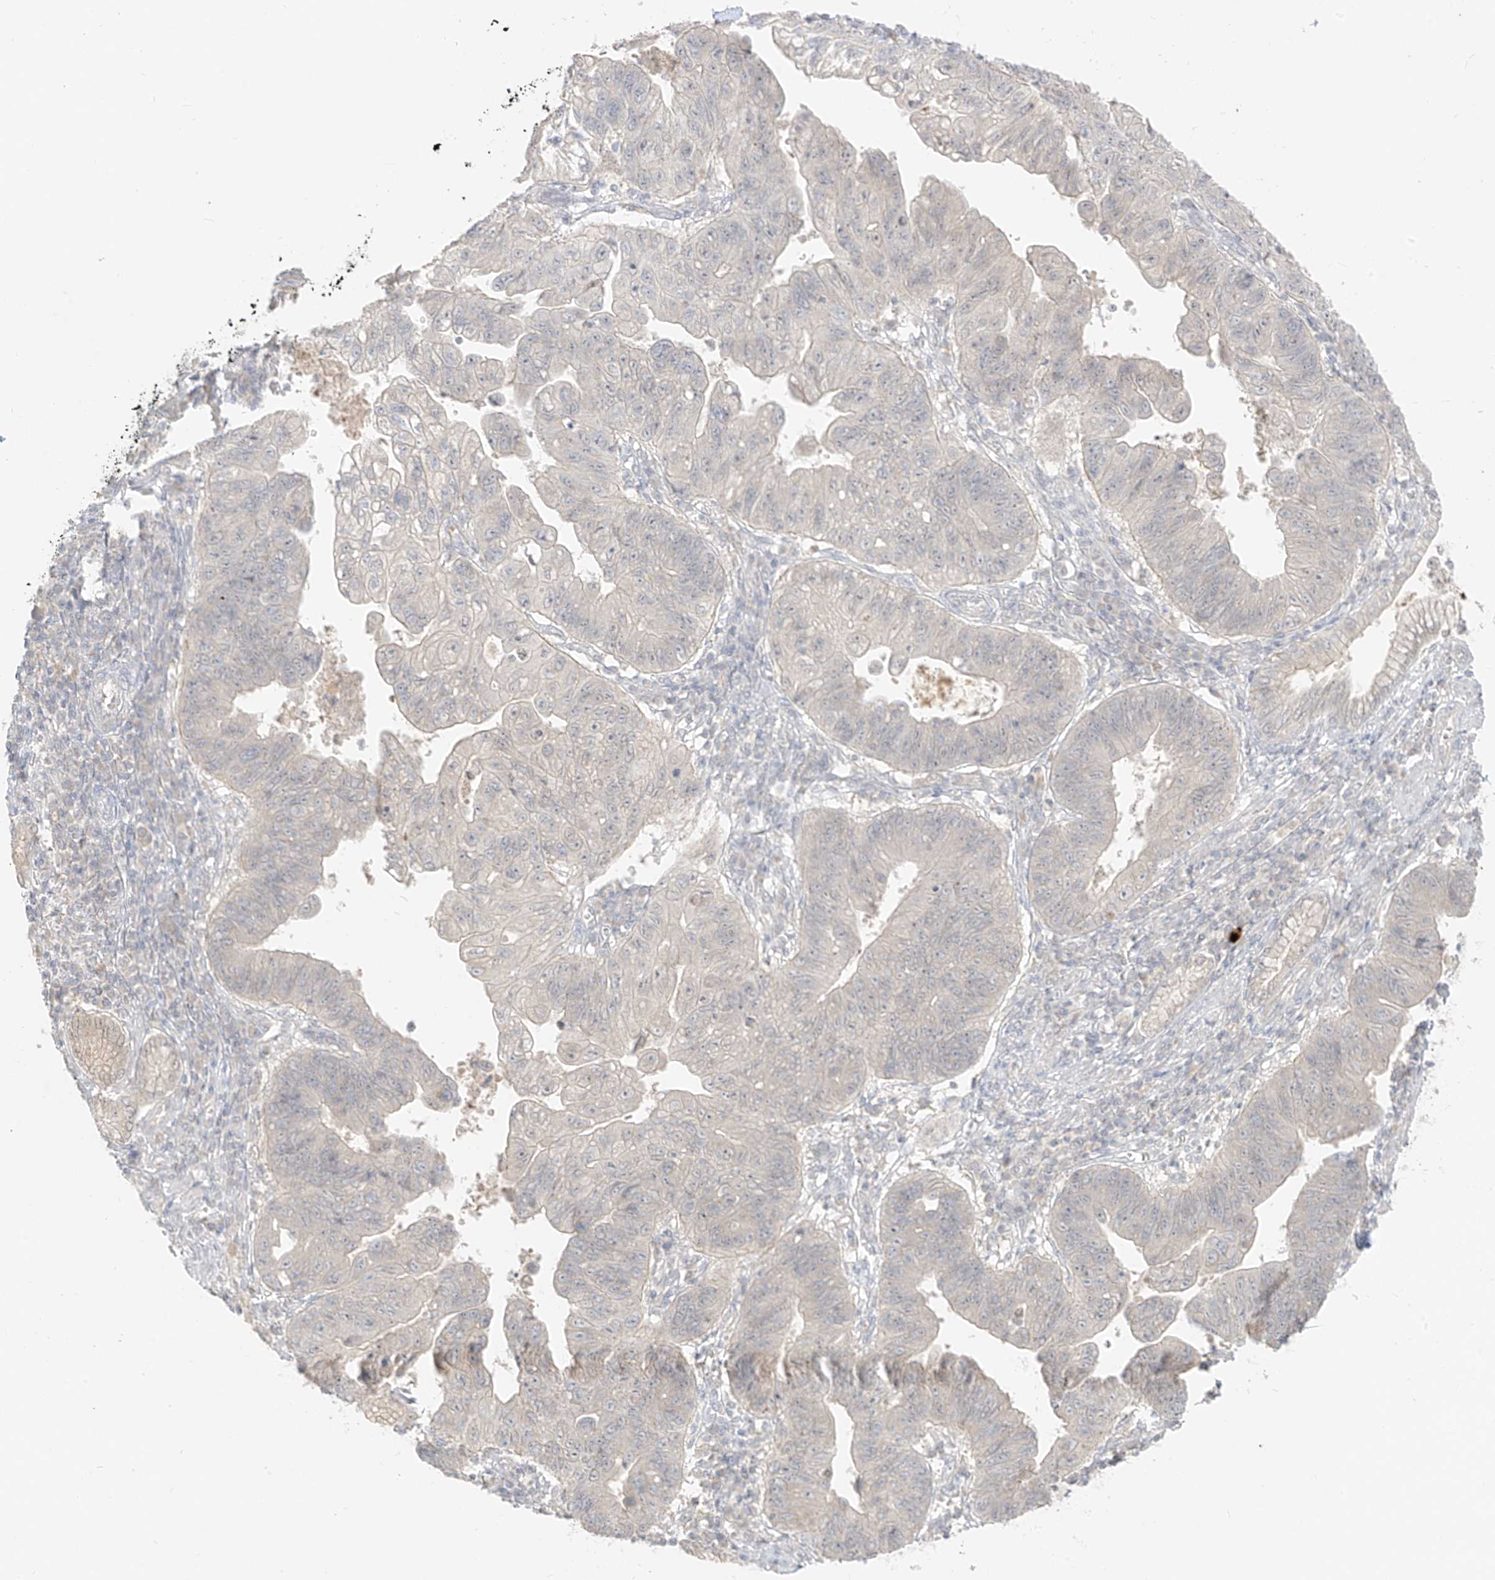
{"staining": {"intensity": "negative", "quantity": "none", "location": "none"}, "tissue": "stomach cancer", "cell_type": "Tumor cells", "image_type": "cancer", "snomed": [{"axis": "morphology", "description": "Adenocarcinoma, NOS"}, {"axis": "topography", "description": "Stomach"}], "caption": "Tumor cells are negative for protein expression in human stomach cancer (adenocarcinoma).", "gene": "LIPT1", "patient": {"sex": "male", "age": 59}}